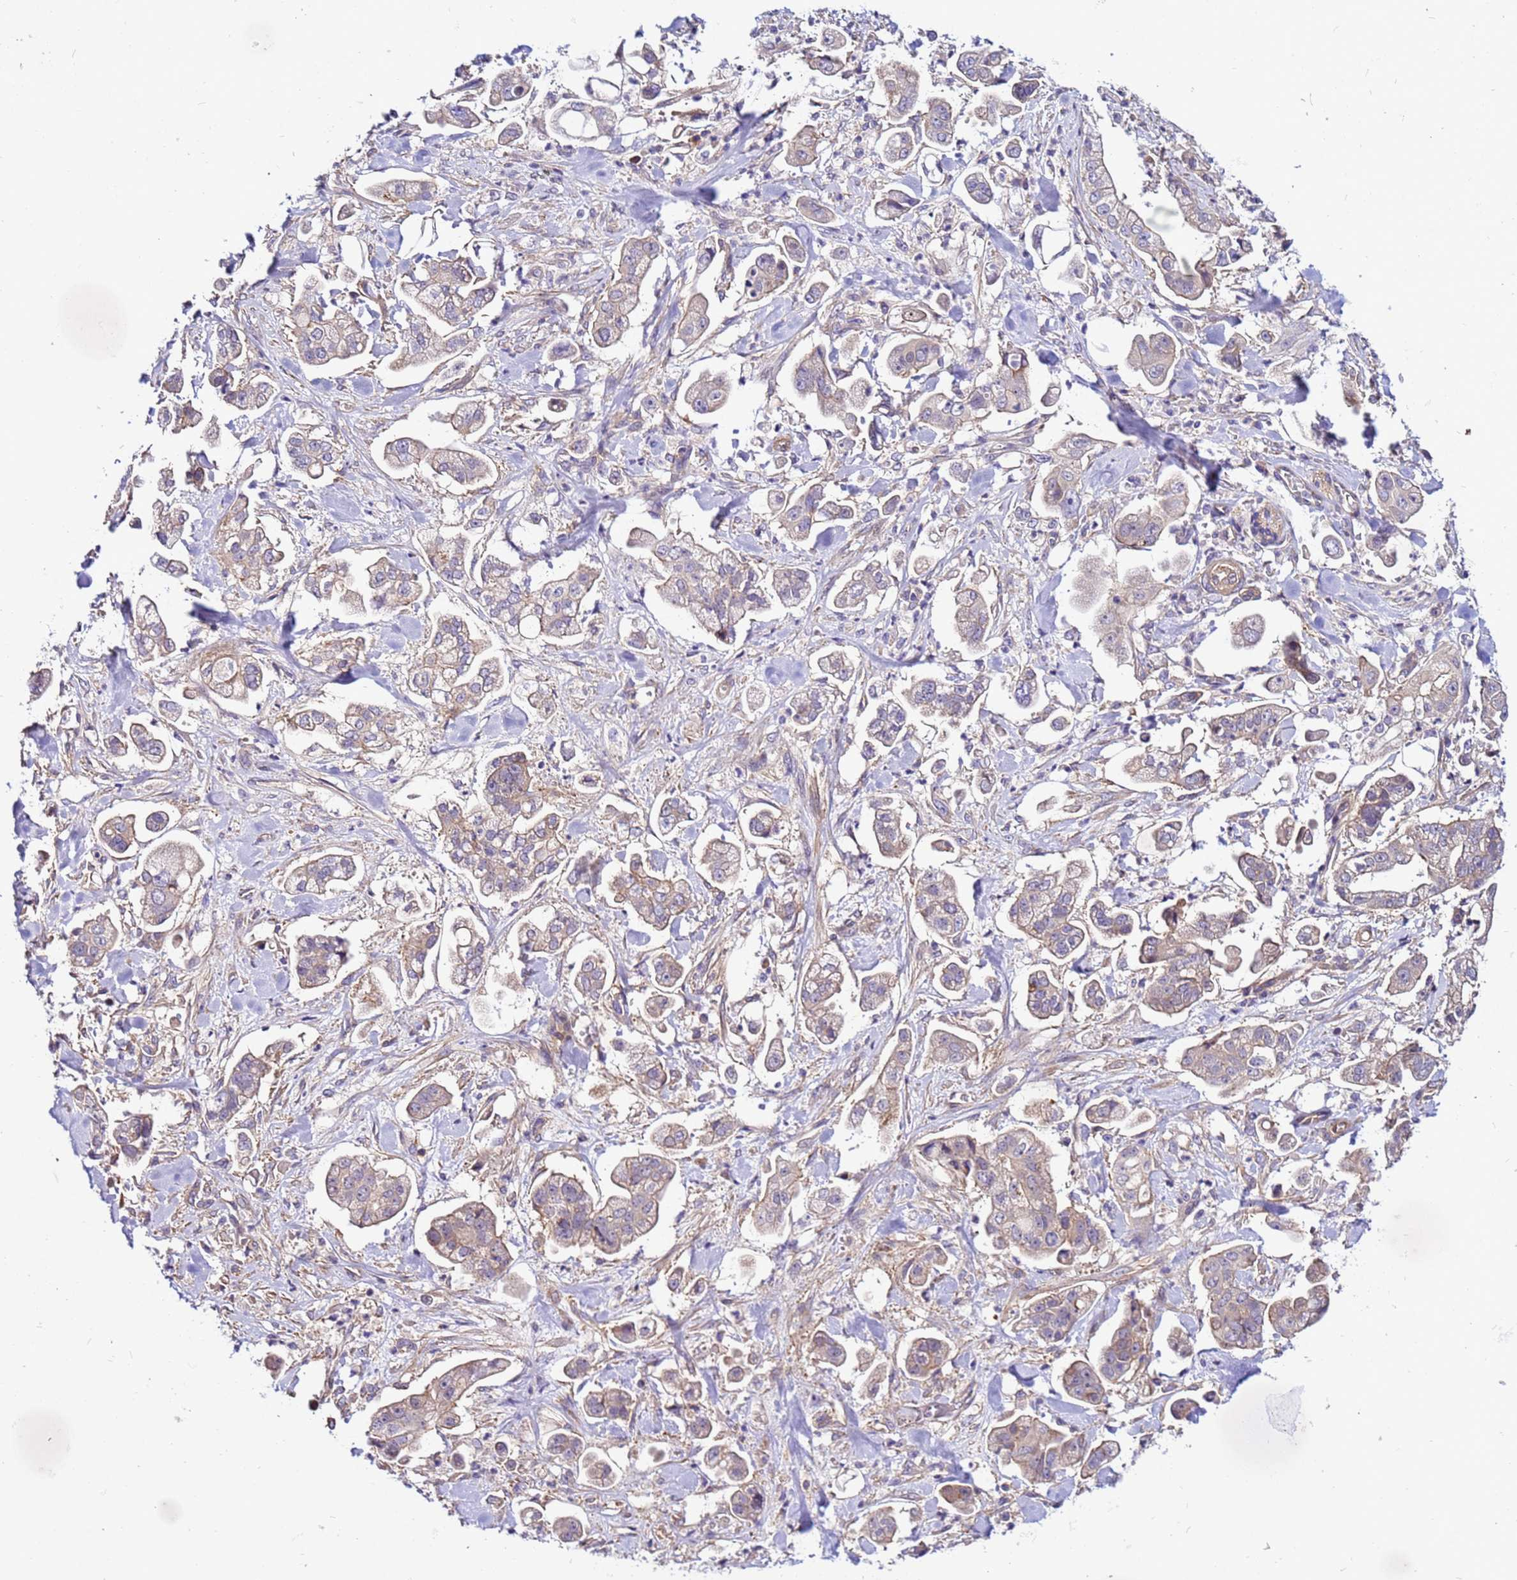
{"staining": {"intensity": "weak", "quantity": "25%-75%", "location": "cytoplasmic/membranous"}, "tissue": "stomach cancer", "cell_type": "Tumor cells", "image_type": "cancer", "snomed": [{"axis": "morphology", "description": "Adenocarcinoma, NOS"}, {"axis": "topography", "description": "Stomach"}], "caption": "DAB (3,3'-diaminobenzidine) immunohistochemical staining of human stomach cancer exhibits weak cytoplasmic/membranous protein expression in about 25%-75% of tumor cells. Nuclei are stained in blue.", "gene": "STK38", "patient": {"sex": "male", "age": 62}}